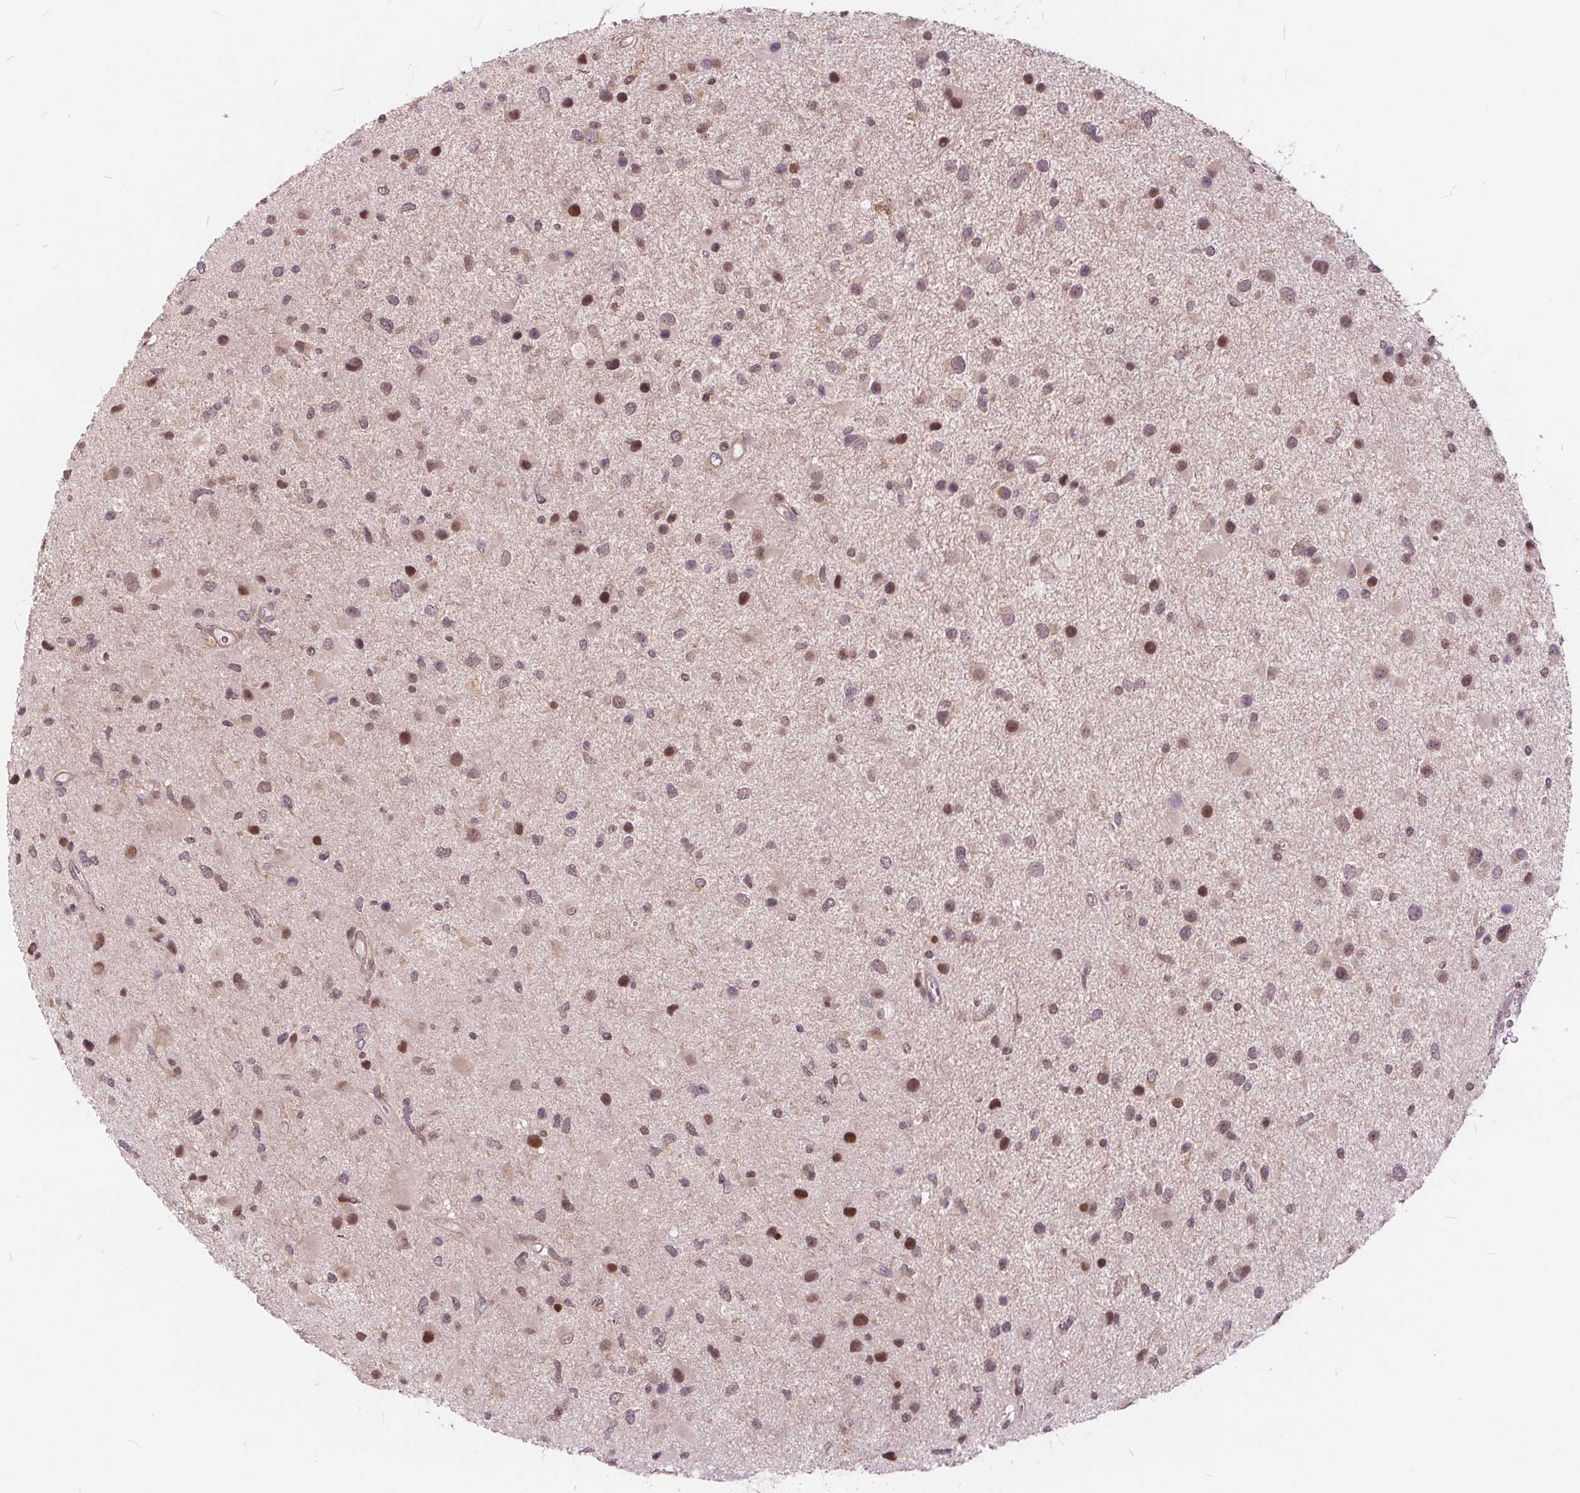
{"staining": {"intensity": "moderate", "quantity": "25%-75%", "location": "nuclear"}, "tissue": "glioma", "cell_type": "Tumor cells", "image_type": "cancer", "snomed": [{"axis": "morphology", "description": "Glioma, malignant, Low grade"}, {"axis": "topography", "description": "Brain"}], "caption": "Brown immunohistochemical staining in human glioma shows moderate nuclear positivity in approximately 25%-75% of tumor cells. Nuclei are stained in blue.", "gene": "HIF1AN", "patient": {"sex": "female", "age": 32}}